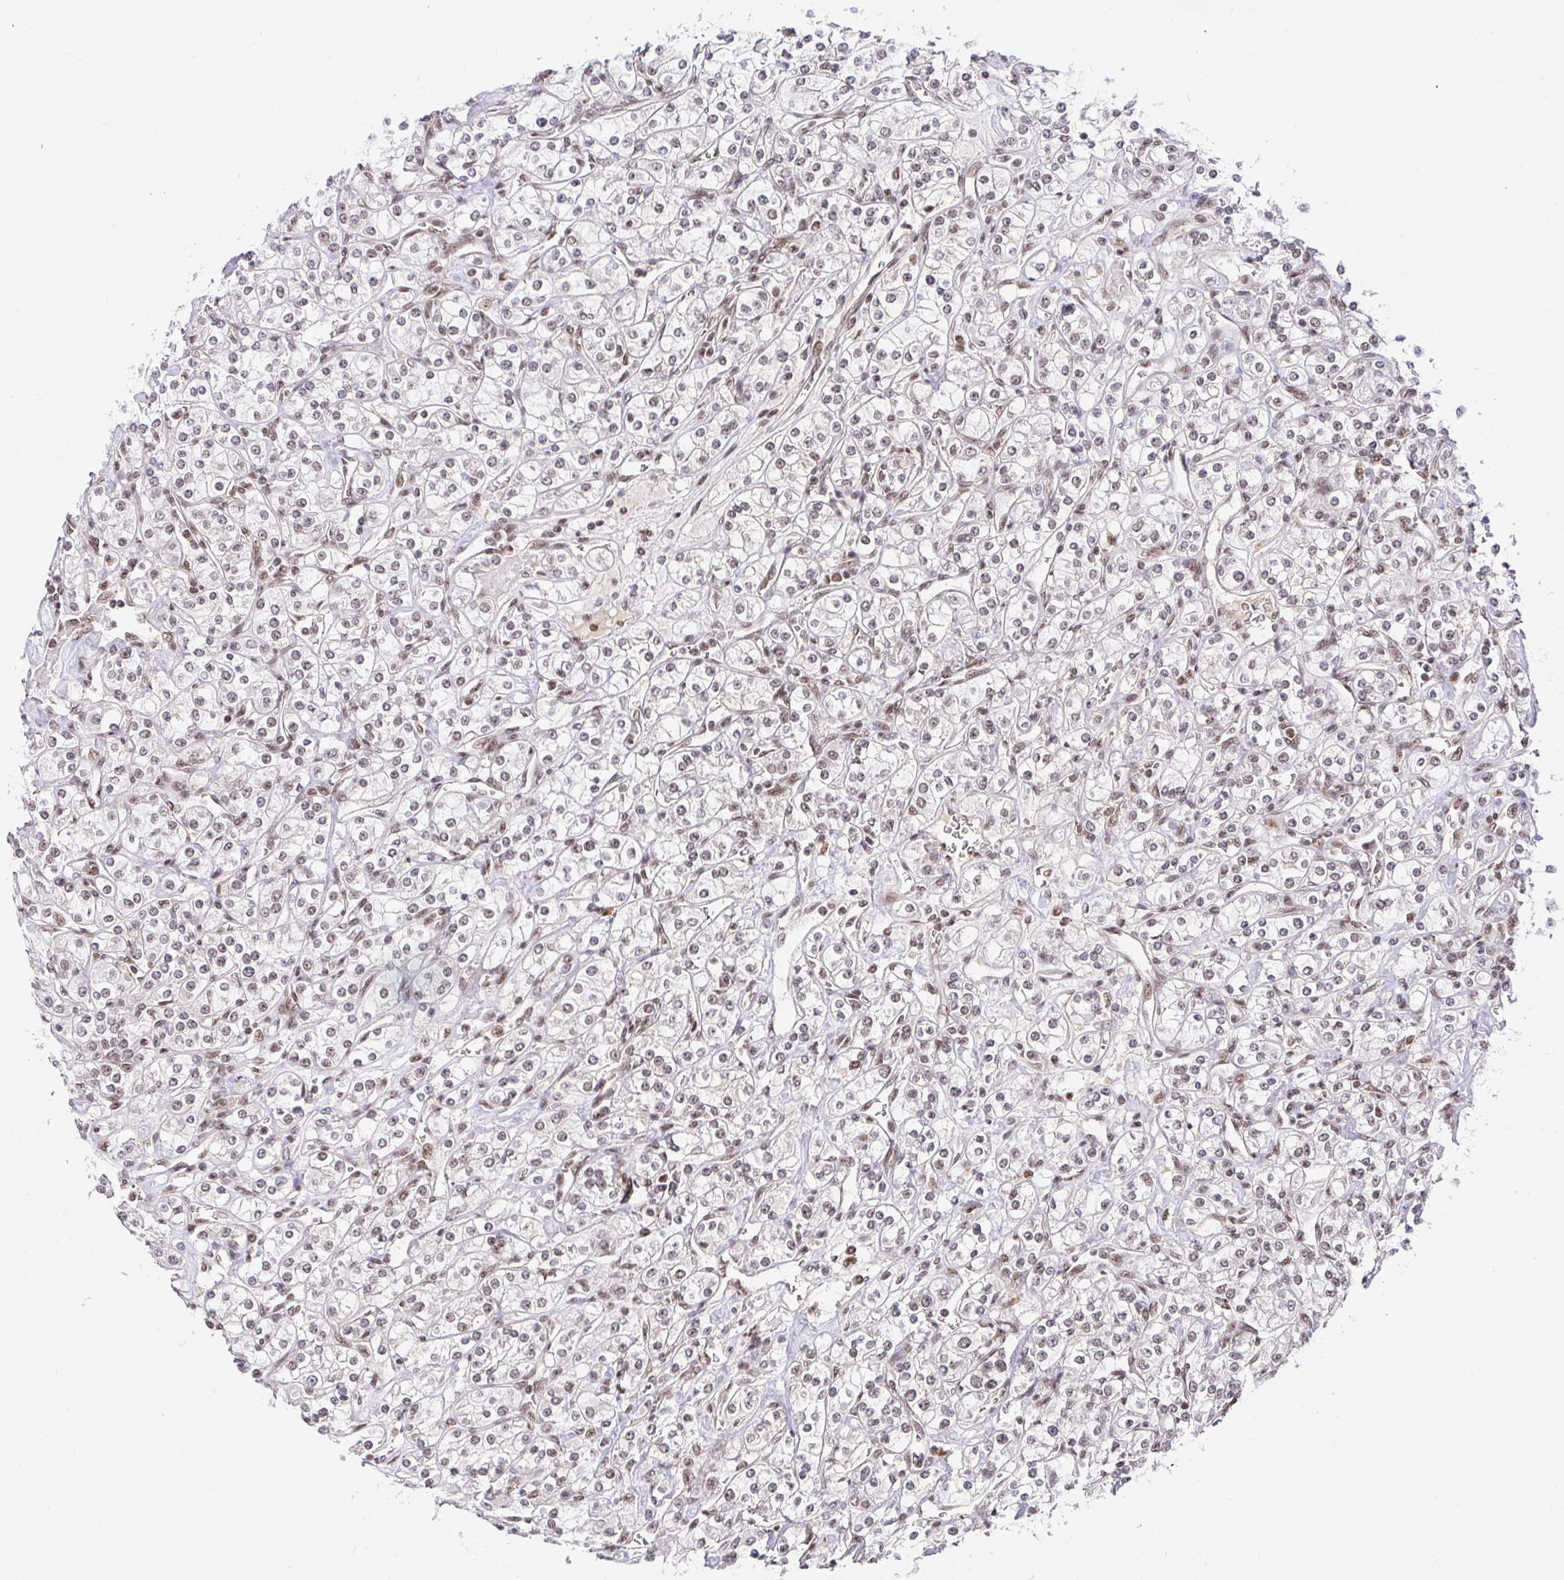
{"staining": {"intensity": "weak", "quantity": ">75%", "location": "nuclear"}, "tissue": "renal cancer", "cell_type": "Tumor cells", "image_type": "cancer", "snomed": [{"axis": "morphology", "description": "Adenocarcinoma, NOS"}, {"axis": "topography", "description": "Kidney"}], "caption": "Tumor cells reveal weak nuclear positivity in about >75% of cells in renal cancer (adenocarcinoma). (IHC, brightfield microscopy, high magnification).", "gene": "USF1", "patient": {"sex": "male", "age": 77}}